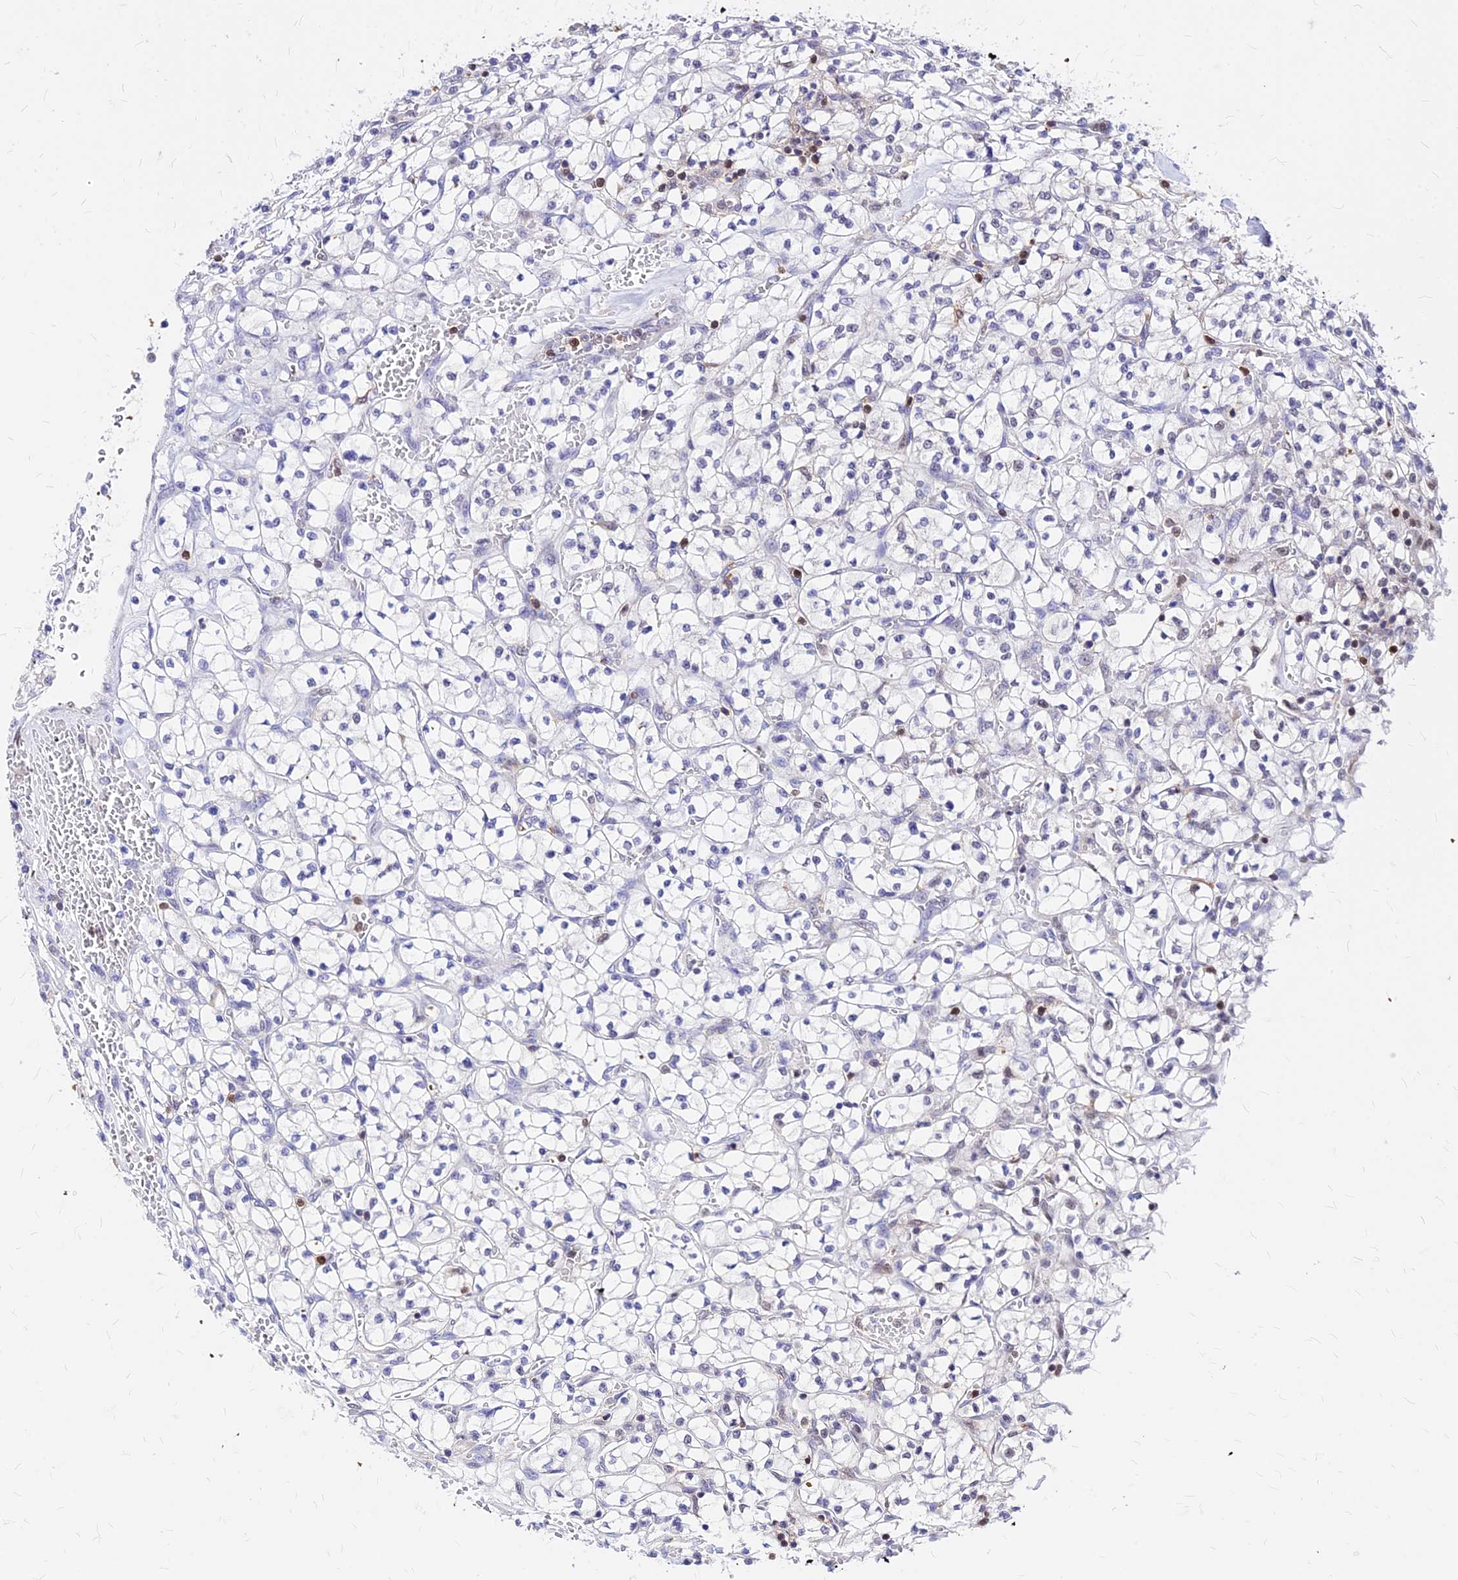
{"staining": {"intensity": "negative", "quantity": "none", "location": "none"}, "tissue": "renal cancer", "cell_type": "Tumor cells", "image_type": "cancer", "snomed": [{"axis": "morphology", "description": "Adenocarcinoma, NOS"}, {"axis": "topography", "description": "Kidney"}], "caption": "Immunohistochemistry histopathology image of renal cancer stained for a protein (brown), which exhibits no expression in tumor cells.", "gene": "PAXX", "patient": {"sex": "female", "age": 64}}